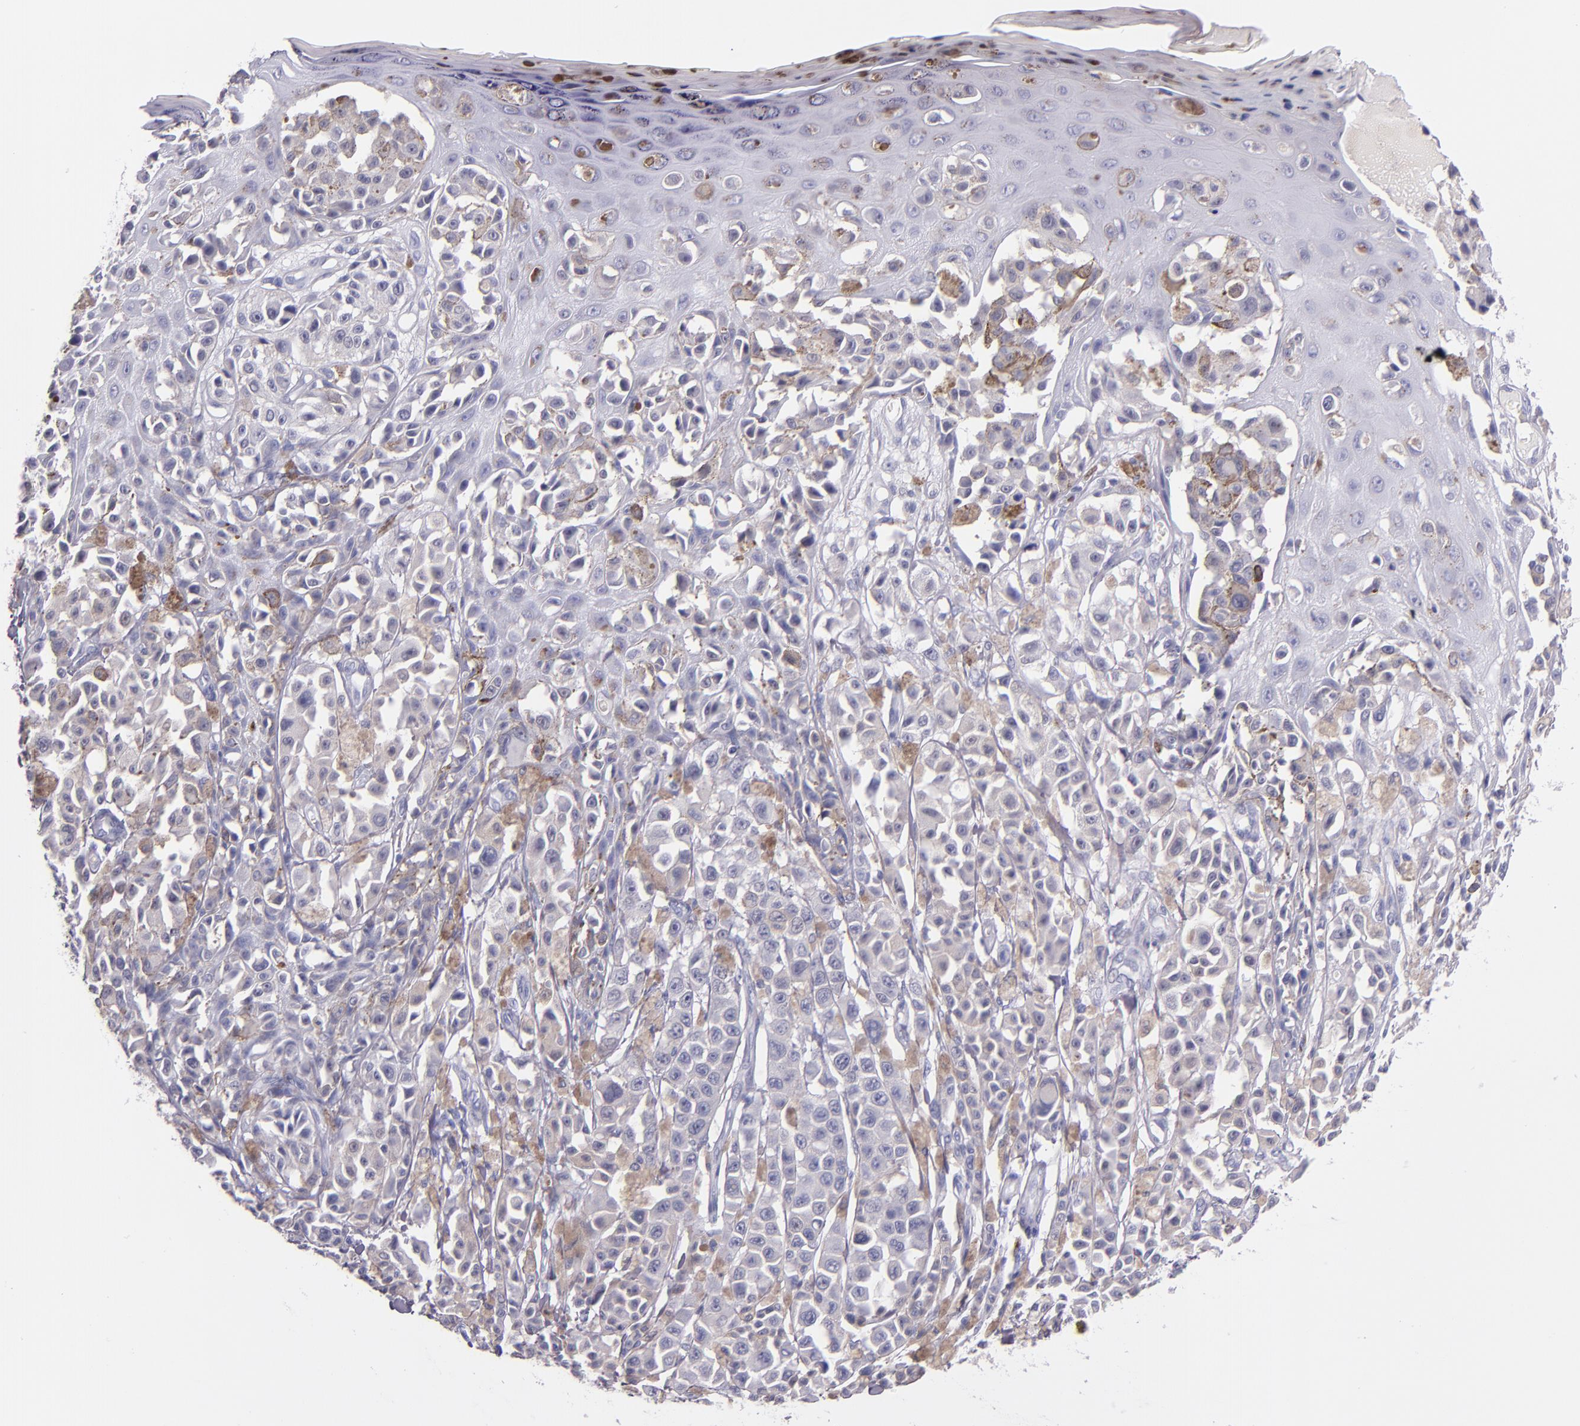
{"staining": {"intensity": "weak", "quantity": "<25%", "location": "cytoplasmic/membranous"}, "tissue": "melanoma", "cell_type": "Tumor cells", "image_type": "cancer", "snomed": [{"axis": "morphology", "description": "Malignant melanoma, NOS"}, {"axis": "topography", "description": "Skin"}], "caption": "Malignant melanoma was stained to show a protein in brown. There is no significant staining in tumor cells.", "gene": "IRF4", "patient": {"sex": "female", "age": 38}}